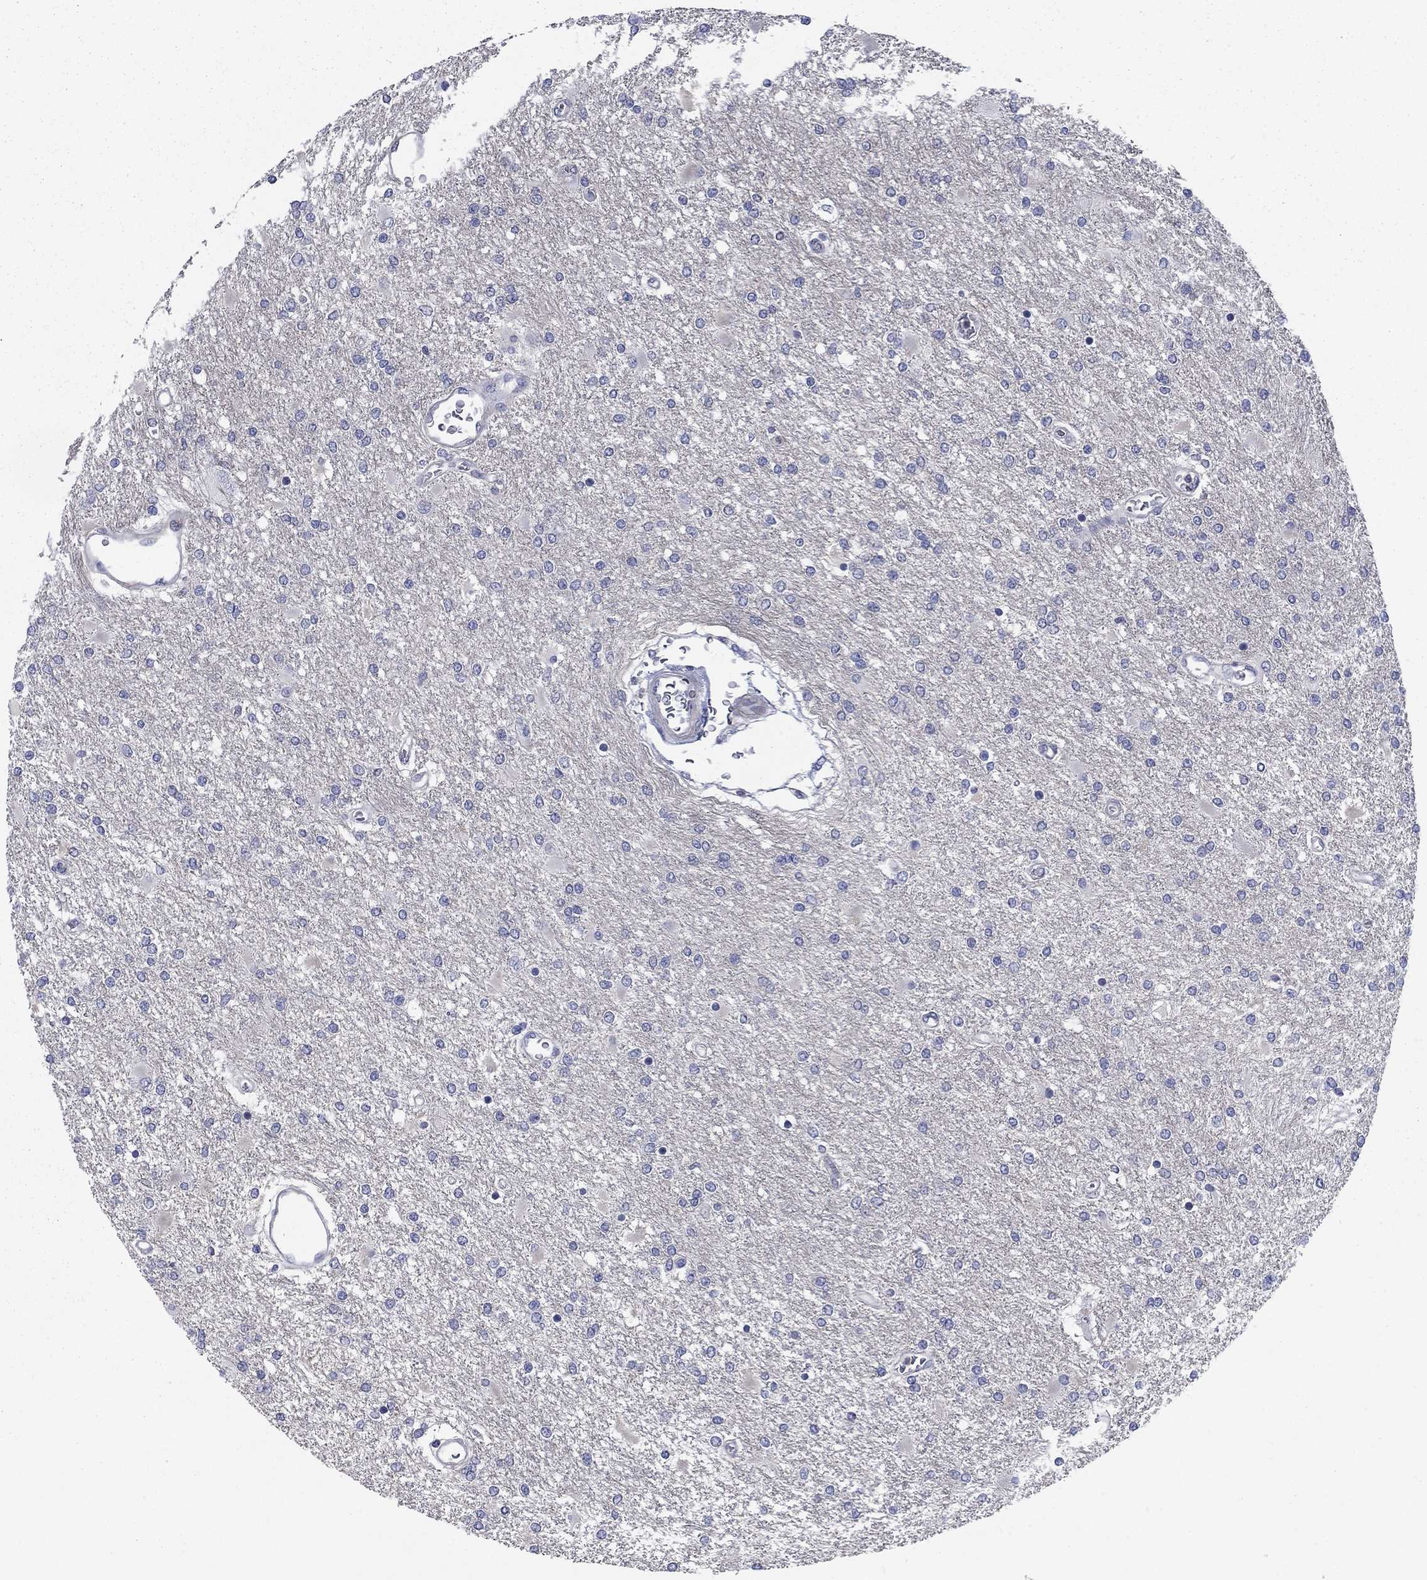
{"staining": {"intensity": "negative", "quantity": "none", "location": "none"}, "tissue": "glioma", "cell_type": "Tumor cells", "image_type": "cancer", "snomed": [{"axis": "morphology", "description": "Glioma, malignant, High grade"}, {"axis": "topography", "description": "Cerebral cortex"}], "caption": "Tumor cells show no significant protein expression in malignant glioma (high-grade).", "gene": "KIF15", "patient": {"sex": "male", "age": 79}}